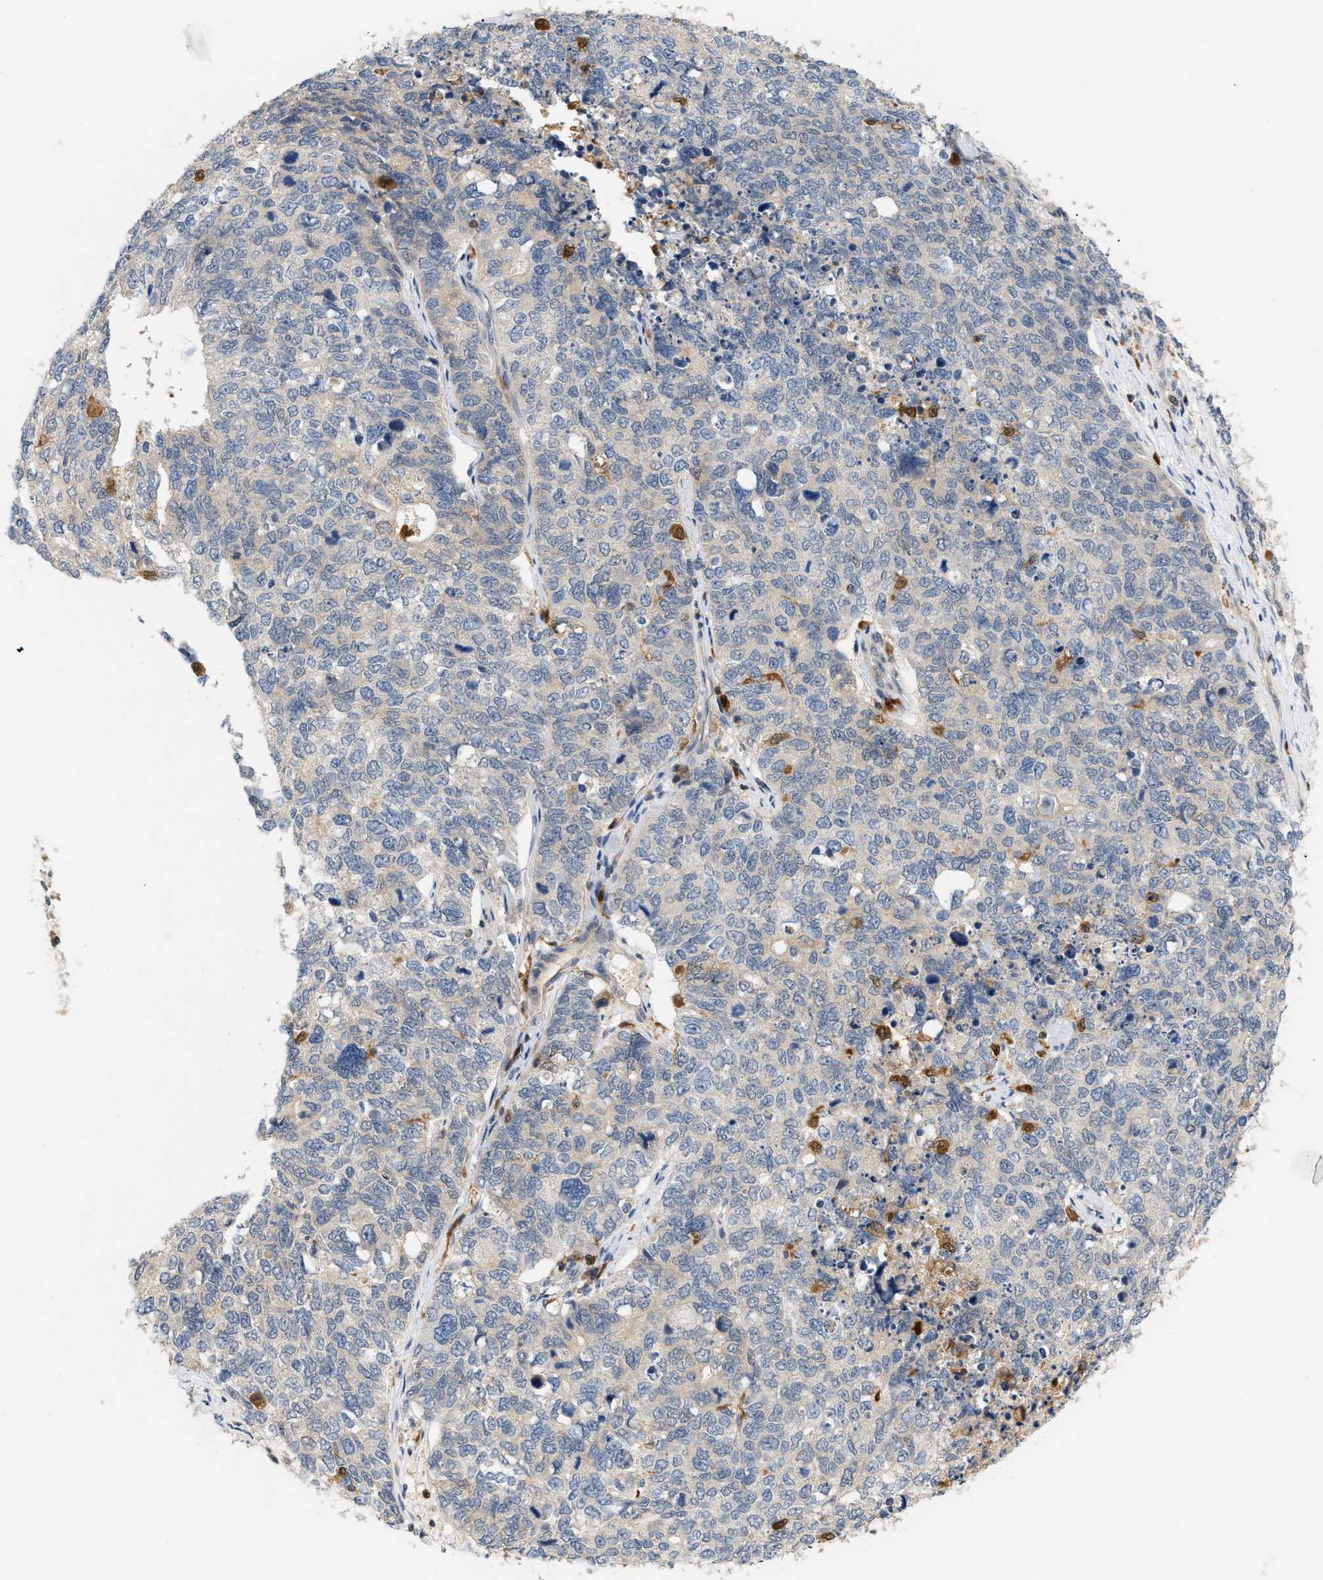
{"staining": {"intensity": "negative", "quantity": "none", "location": "none"}, "tissue": "cervical cancer", "cell_type": "Tumor cells", "image_type": "cancer", "snomed": [{"axis": "morphology", "description": "Squamous cell carcinoma, NOS"}, {"axis": "topography", "description": "Cervix"}], "caption": "Tumor cells show no significant staining in cervical cancer.", "gene": "PYCARD", "patient": {"sex": "female", "age": 63}}